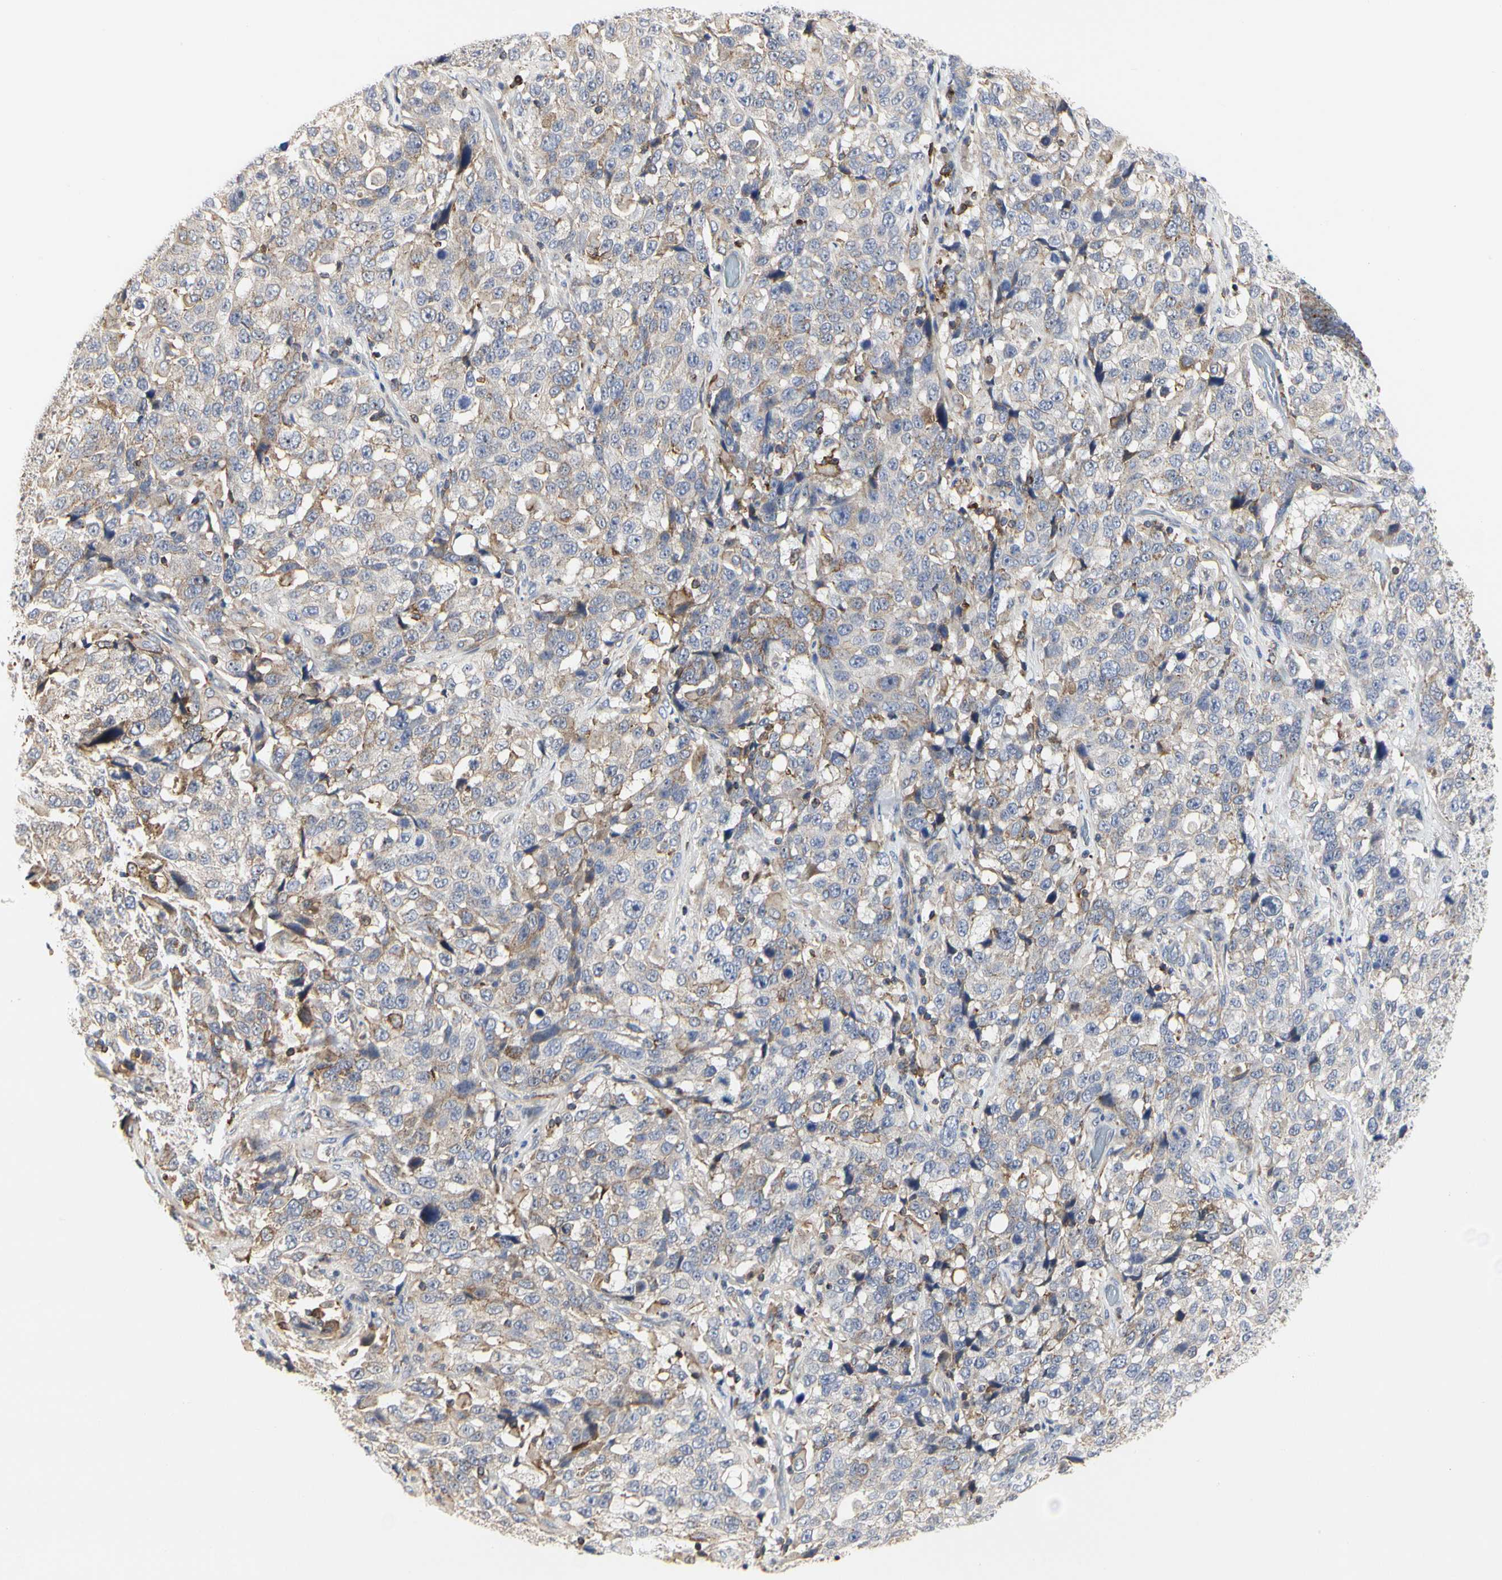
{"staining": {"intensity": "weak", "quantity": "25%-75%", "location": "cytoplasmic/membranous"}, "tissue": "stomach cancer", "cell_type": "Tumor cells", "image_type": "cancer", "snomed": [{"axis": "morphology", "description": "Normal tissue, NOS"}, {"axis": "morphology", "description": "Adenocarcinoma, NOS"}, {"axis": "topography", "description": "Stomach"}], "caption": "Stomach cancer stained with DAB (3,3'-diaminobenzidine) immunohistochemistry reveals low levels of weak cytoplasmic/membranous positivity in about 25%-75% of tumor cells. Nuclei are stained in blue.", "gene": "SHANK2", "patient": {"sex": "male", "age": 48}}